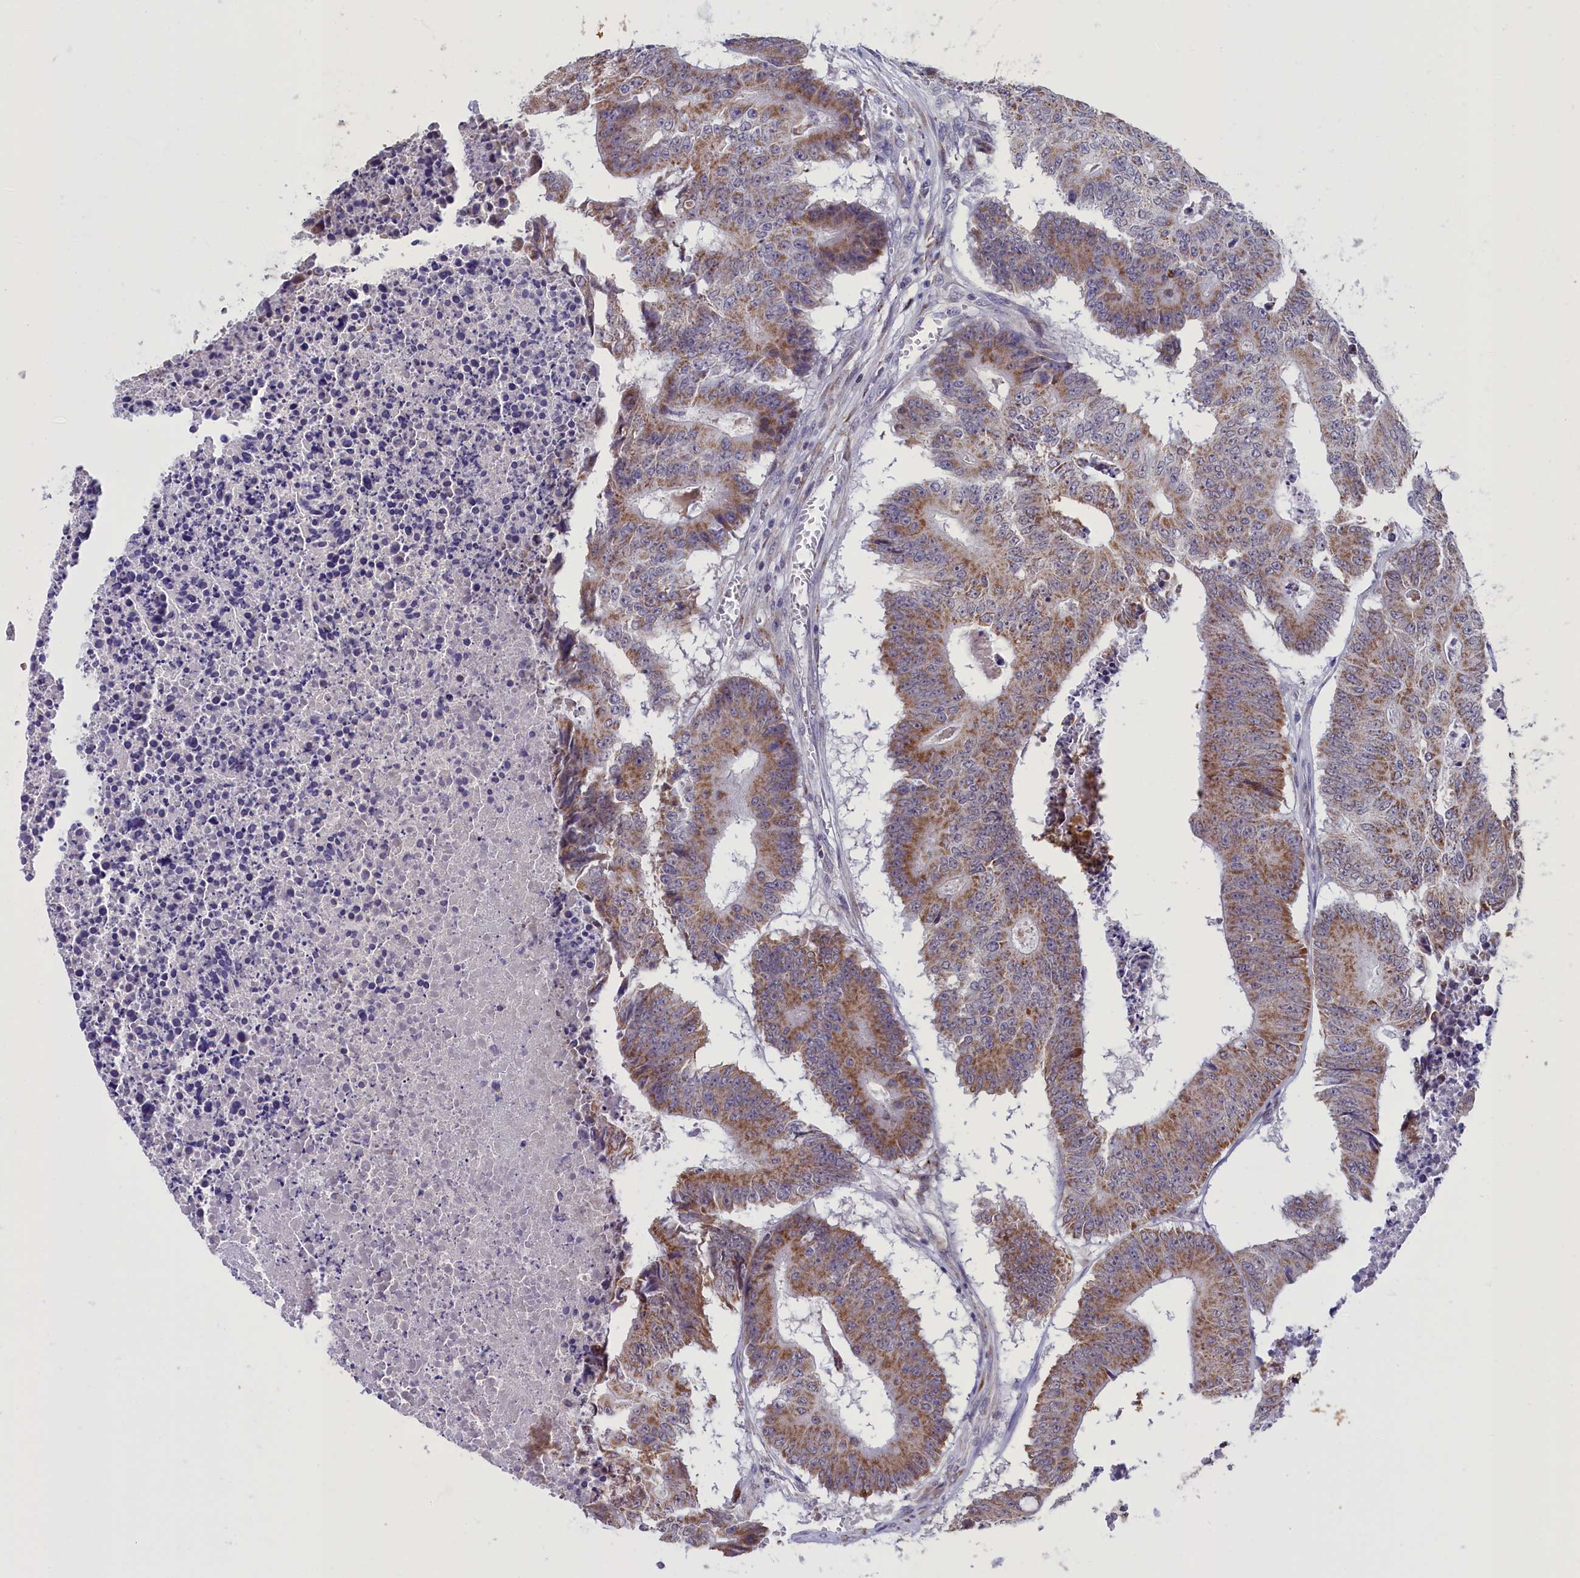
{"staining": {"intensity": "moderate", "quantity": ">75%", "location": "cytoplasmic/membranous"}, "tissue": "colorectal cancer", "cell_type": "Tumor cells", "image_type": "cancer", "snomed": [{"axis": "morphology", "description": "Adenocarcinoma, NOS"}, {"axis": "topography", "description": "Colon"}], "caption": "Tumor cells display medium levels of moderate cytoplasmic/membranous expression in about >75% of cells in human colorectal adenocarcinoma.", "gene": "PARS2", "patient": {"sex": "male", "age": 87}}